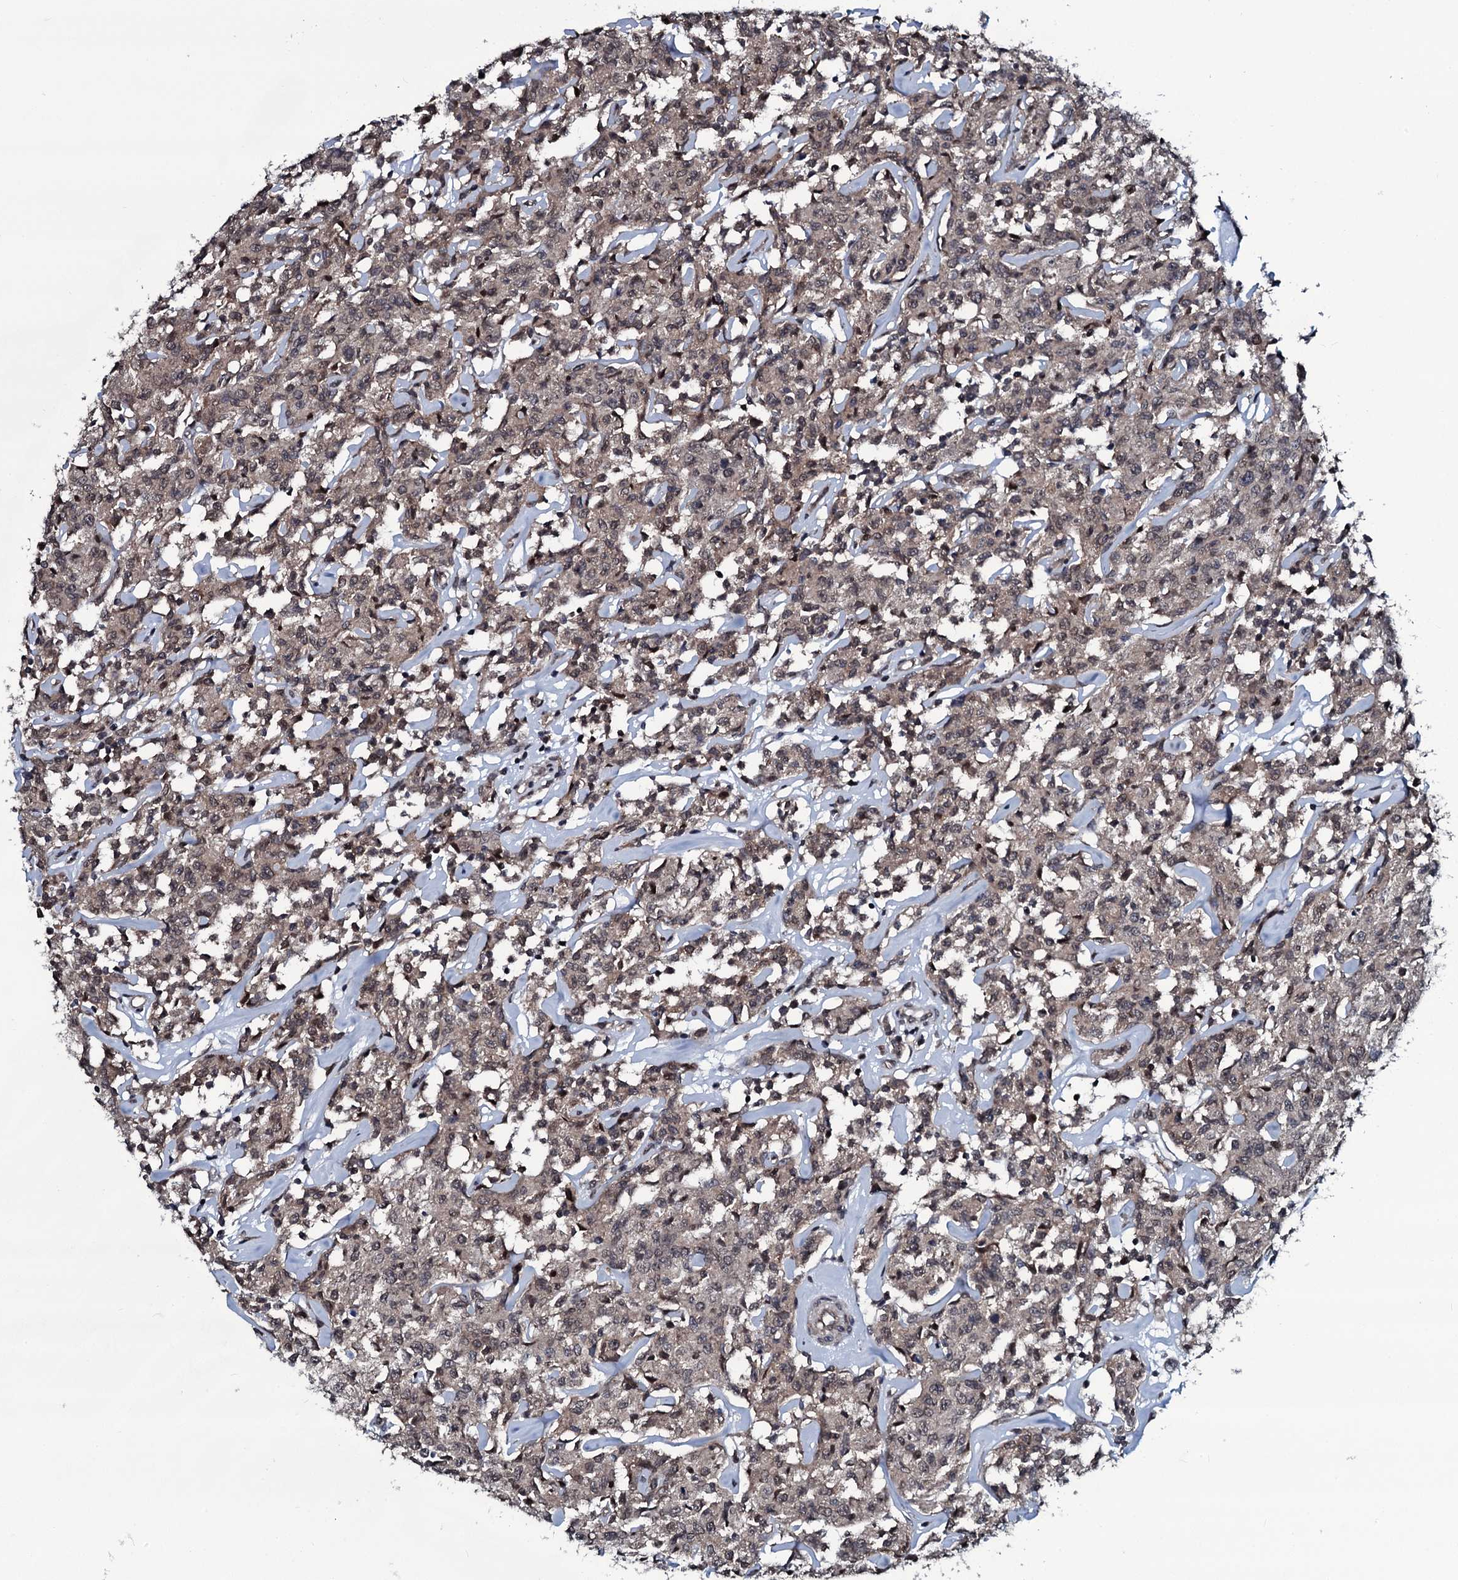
{"staining": {"intensity": "weak", "quantity": ">75%", "location": "cytoplasmic/membranous,nuclear"}, "tissue": "lymphoma", "cell_type": "Tumor cells", "image_type": "cancer", "snomed": [{"axis": "morphology", "description": "Malignant lymphoma, non-Hodgkin's type, Low grade"}, {"axis": "topography", "description": "Small intestine"}], "caption": "The image demonstrates staining of low-grade malignant lymphoma, non-Hodgkin's type, revealing weak cytoplasmic/membranous and nuclear protein expression (brown color) within tumor cells. The staining was performed using DAB to visualize the protein expression in brown, while the nuclei were stained in blue with hematoxylin (Magnification: 20x).", "gene": "OGFOD2", "patient": {"sex": "female", "age": 59}}